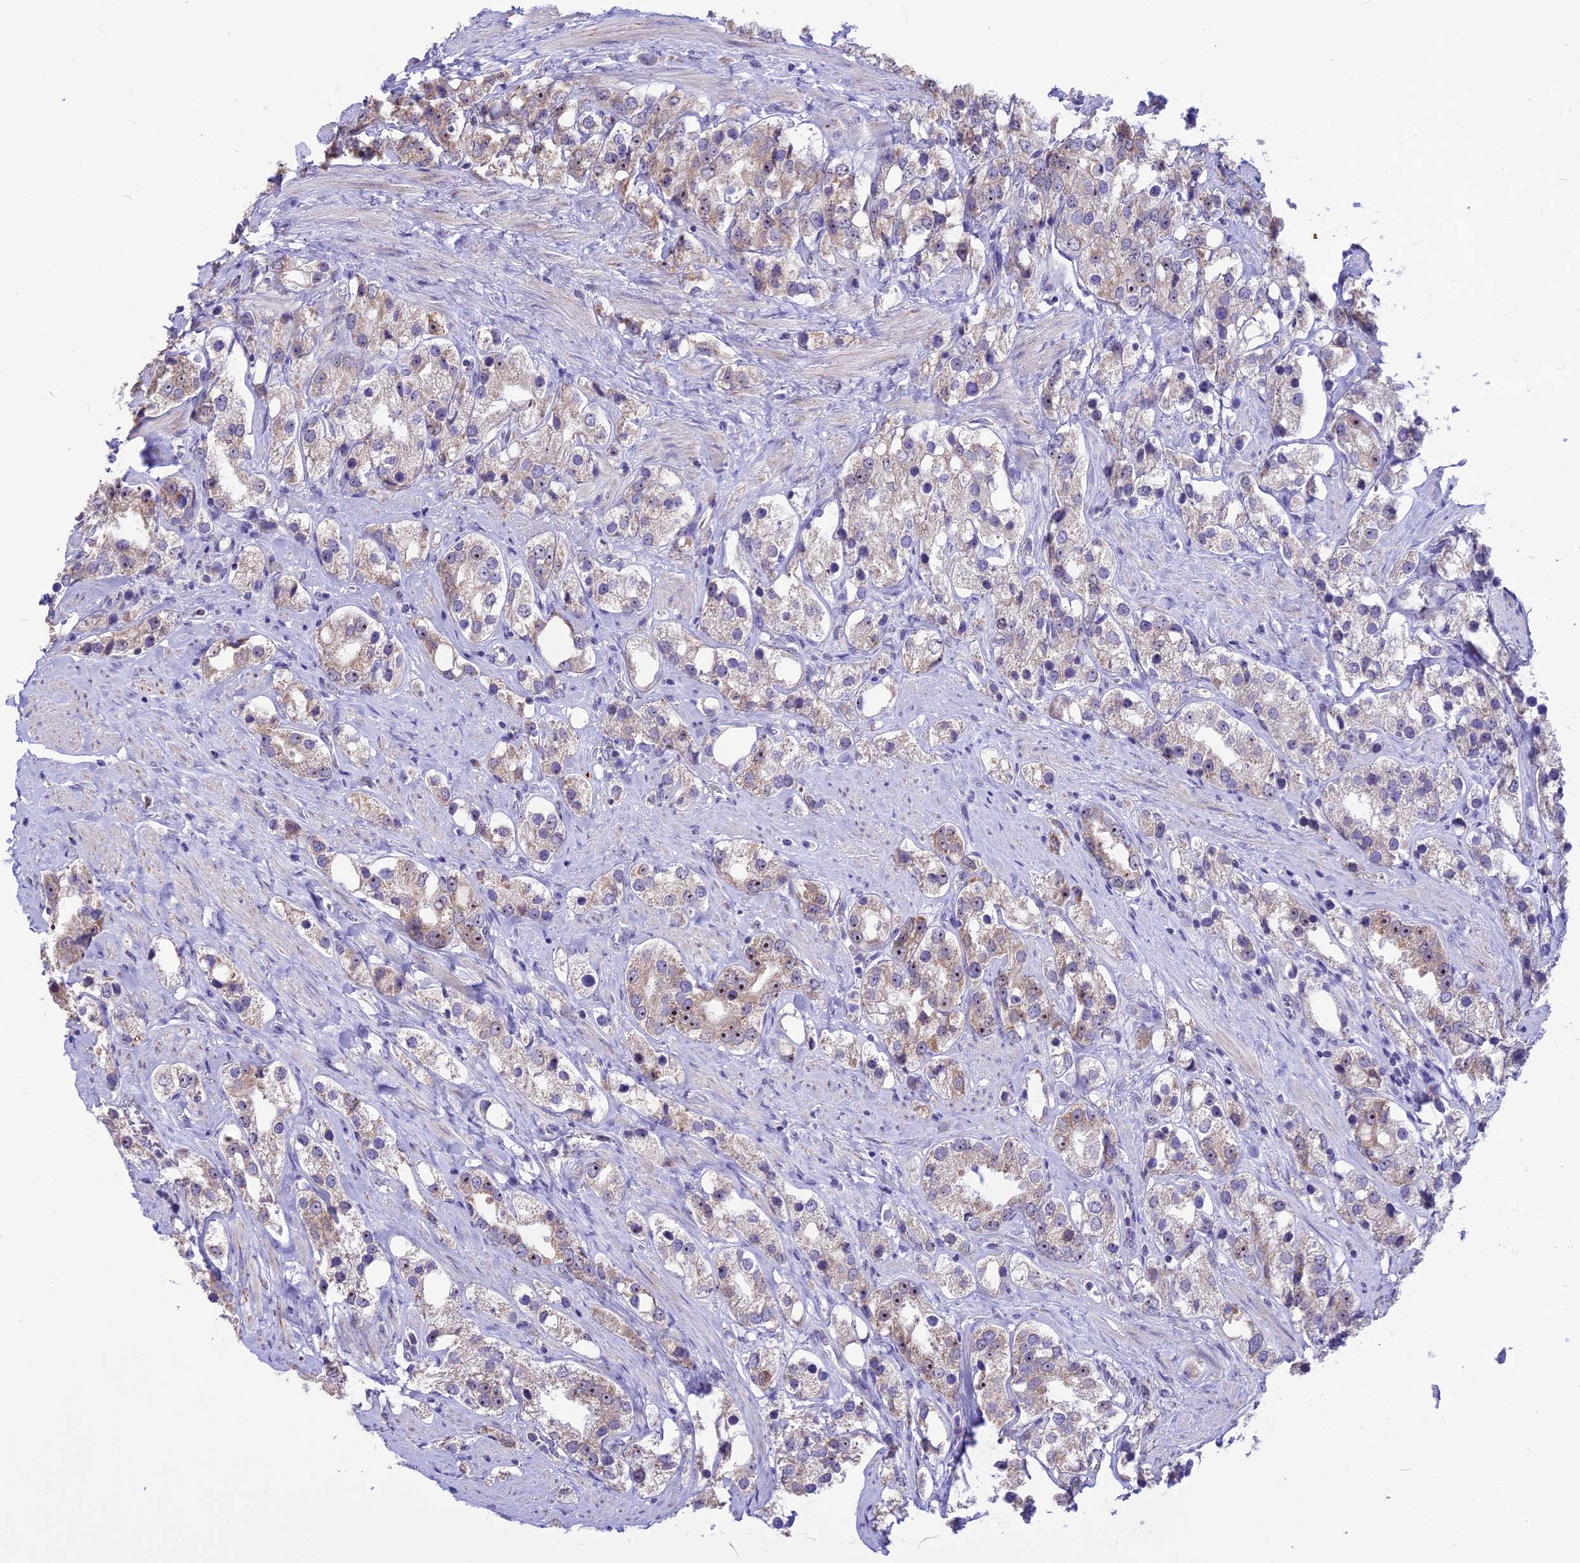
{"staining": {"intensity": "weak", "quantity": ">75%", "location": "cytoplasmic/membranous,nuclear"}, "tissue": "prostate cancer", "cell_type": "Tumor cells", "image_type": "cancer", "snomed": [{"axis": "morphology", "description": "Adenocarcinoma, NOS"}, {"axis": "topography", "description": "Prostate"}], "caption": "Prostate cancer stained with a protein marker displays weak staining in tumor cells.", "gene": "CMSS1", "patient": {"sex": "male", "age": 79}}